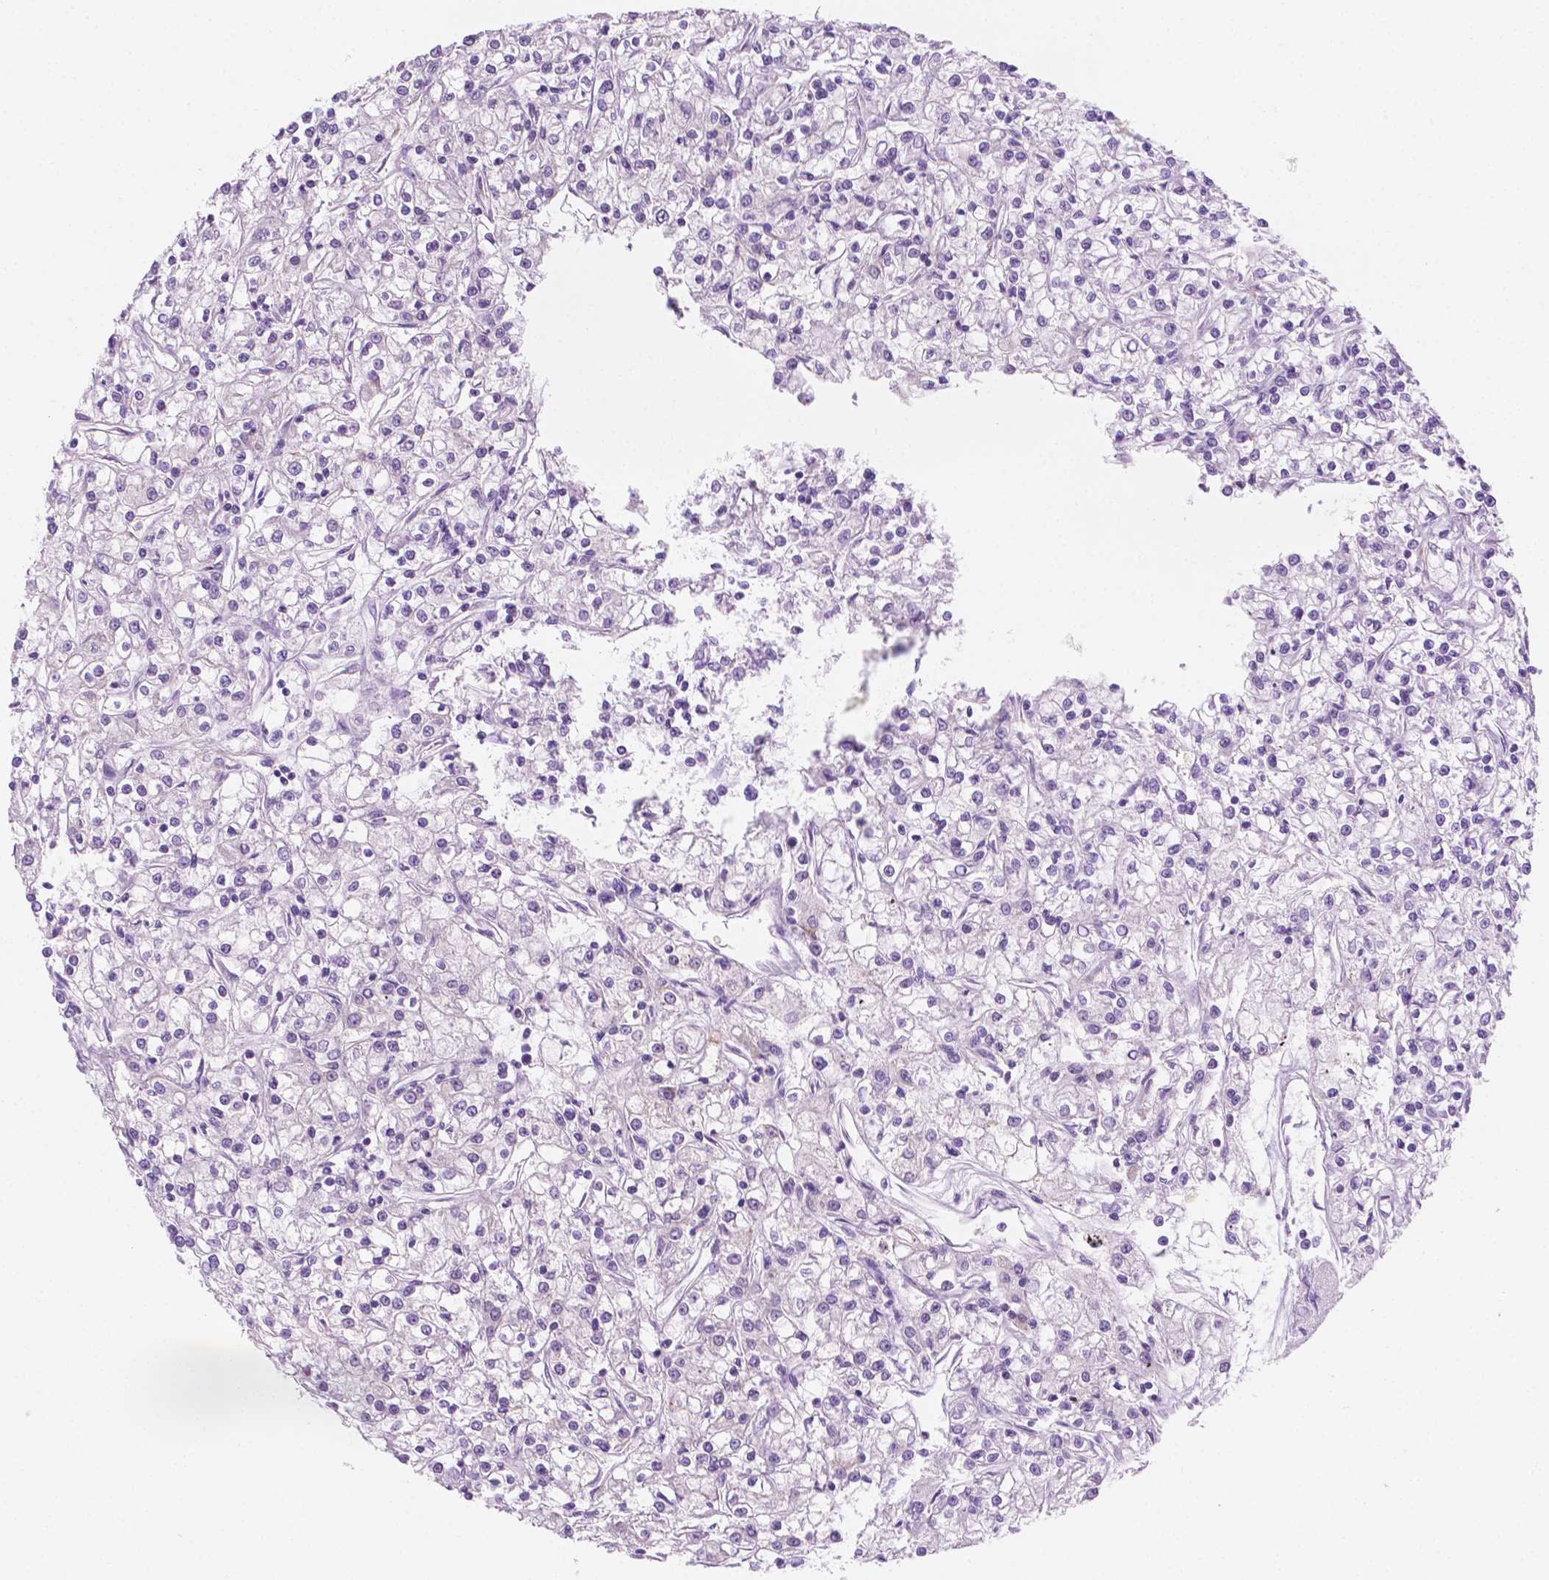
{"staining": {"intensity": "negative", "quantity": "none", "location": "none"}, "tissue": "renal cancer", "cell_type": "Tumor cells", "image_type": "cancer", "snomed": [{"axis": "morphology", "description": "Adenocarcinoma, NOS"}, {"axis": "topography", "description": "Kidney"}], "caption": "DAB immunohistochemical staining of renal cancer exhibits no significant positivity in tumor cells.", "gene": "EPPK1", "patient": {"sex": "female", "age": 59}}